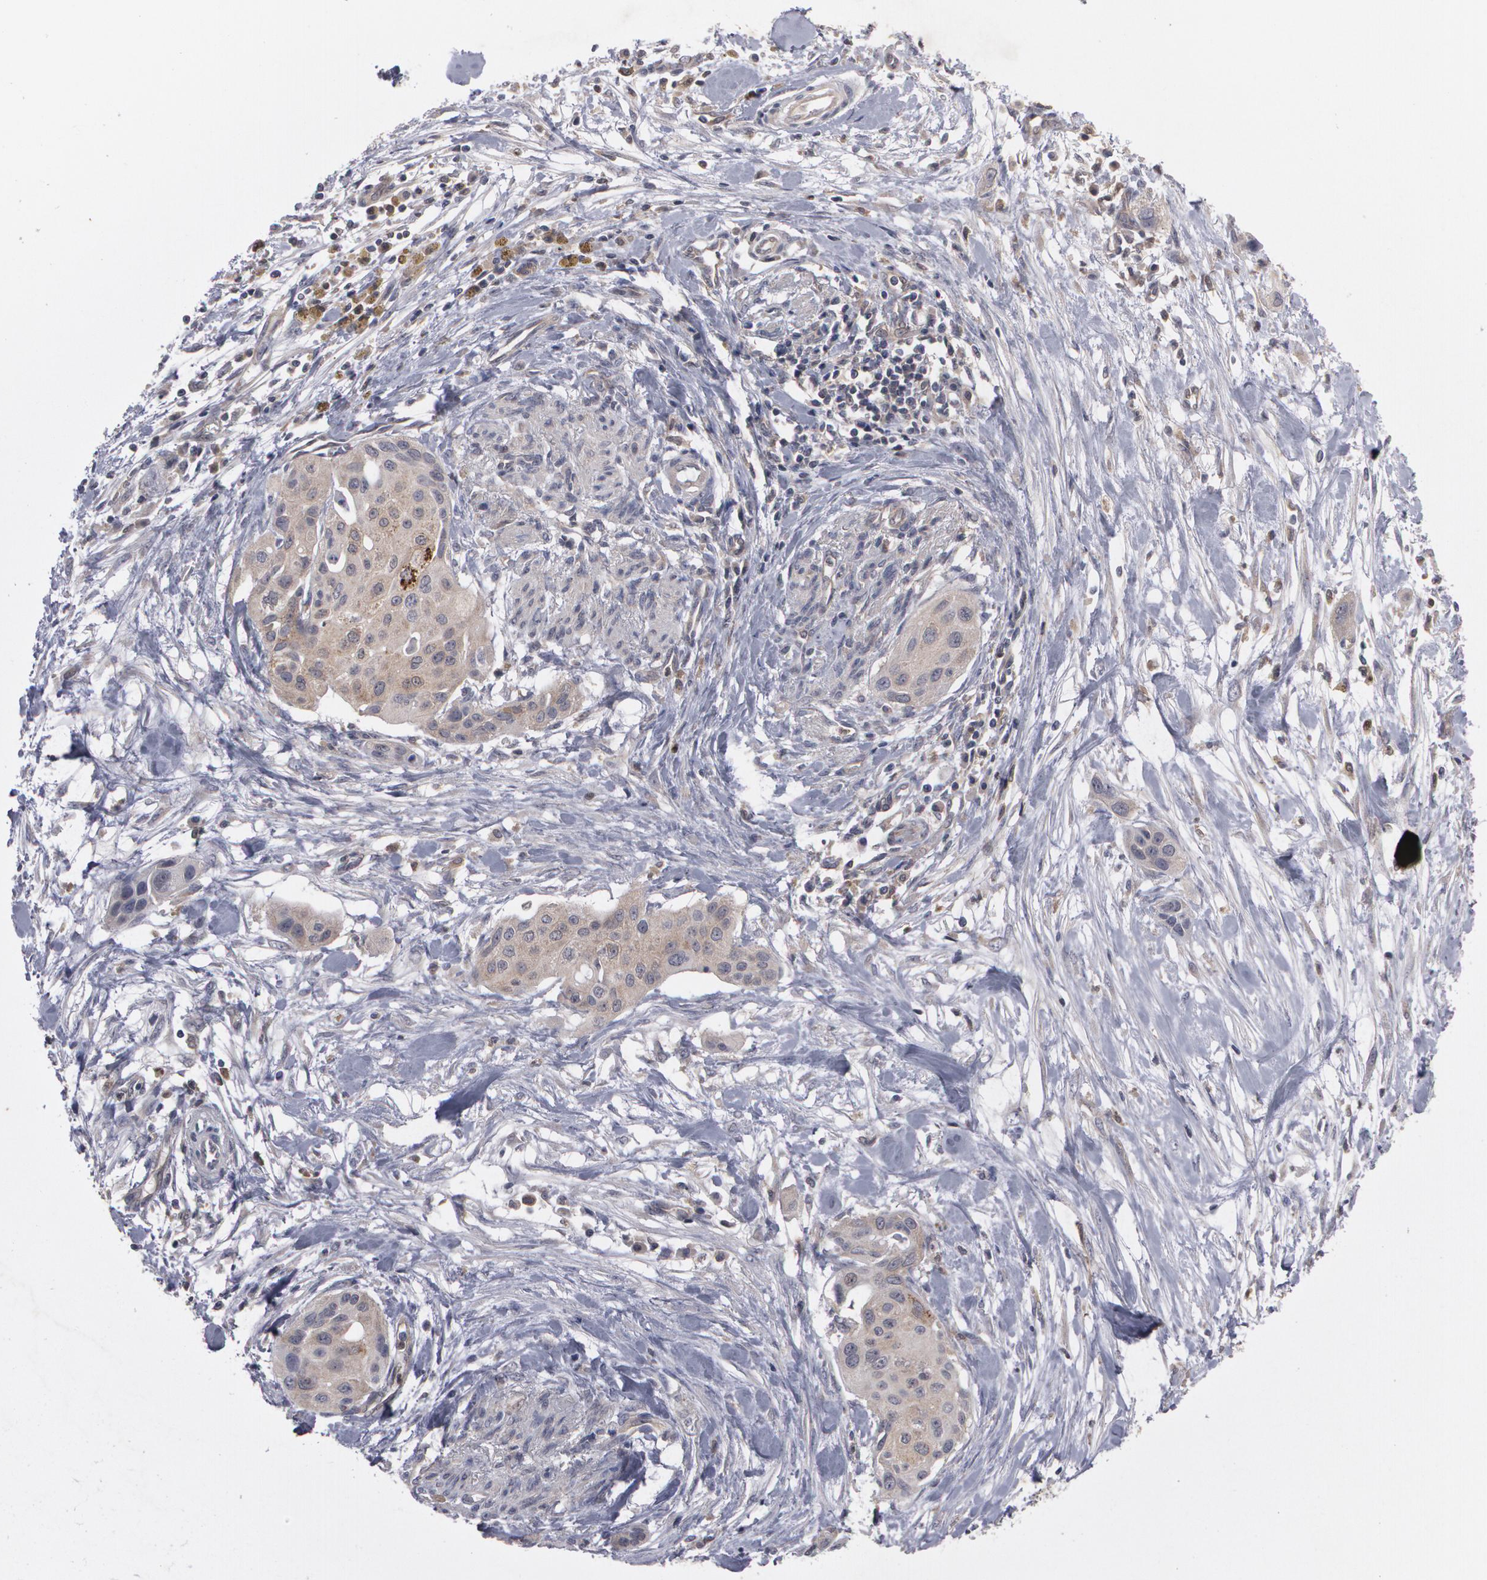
{"staining": {"intensity": "weak", "quantity": ">75%", "location": "cytoplasmic/membranous"}, "tissue": "pancreatic cancer", "cell_type": "Tumor cells", "image_type": "cancer", "snomed": [{"axis": "morphology", "description": "Adenocarcinoma, NOS"}, {"axis": "topography", "description": "Pancreas"}], "caption": "Tumor cells exhibit weak cytoplasmic/membranous staining in approximately >75% of cells in pancreatic cancer.", "gene": "HTT", "patient": {"sex": "female", "age": 60}}